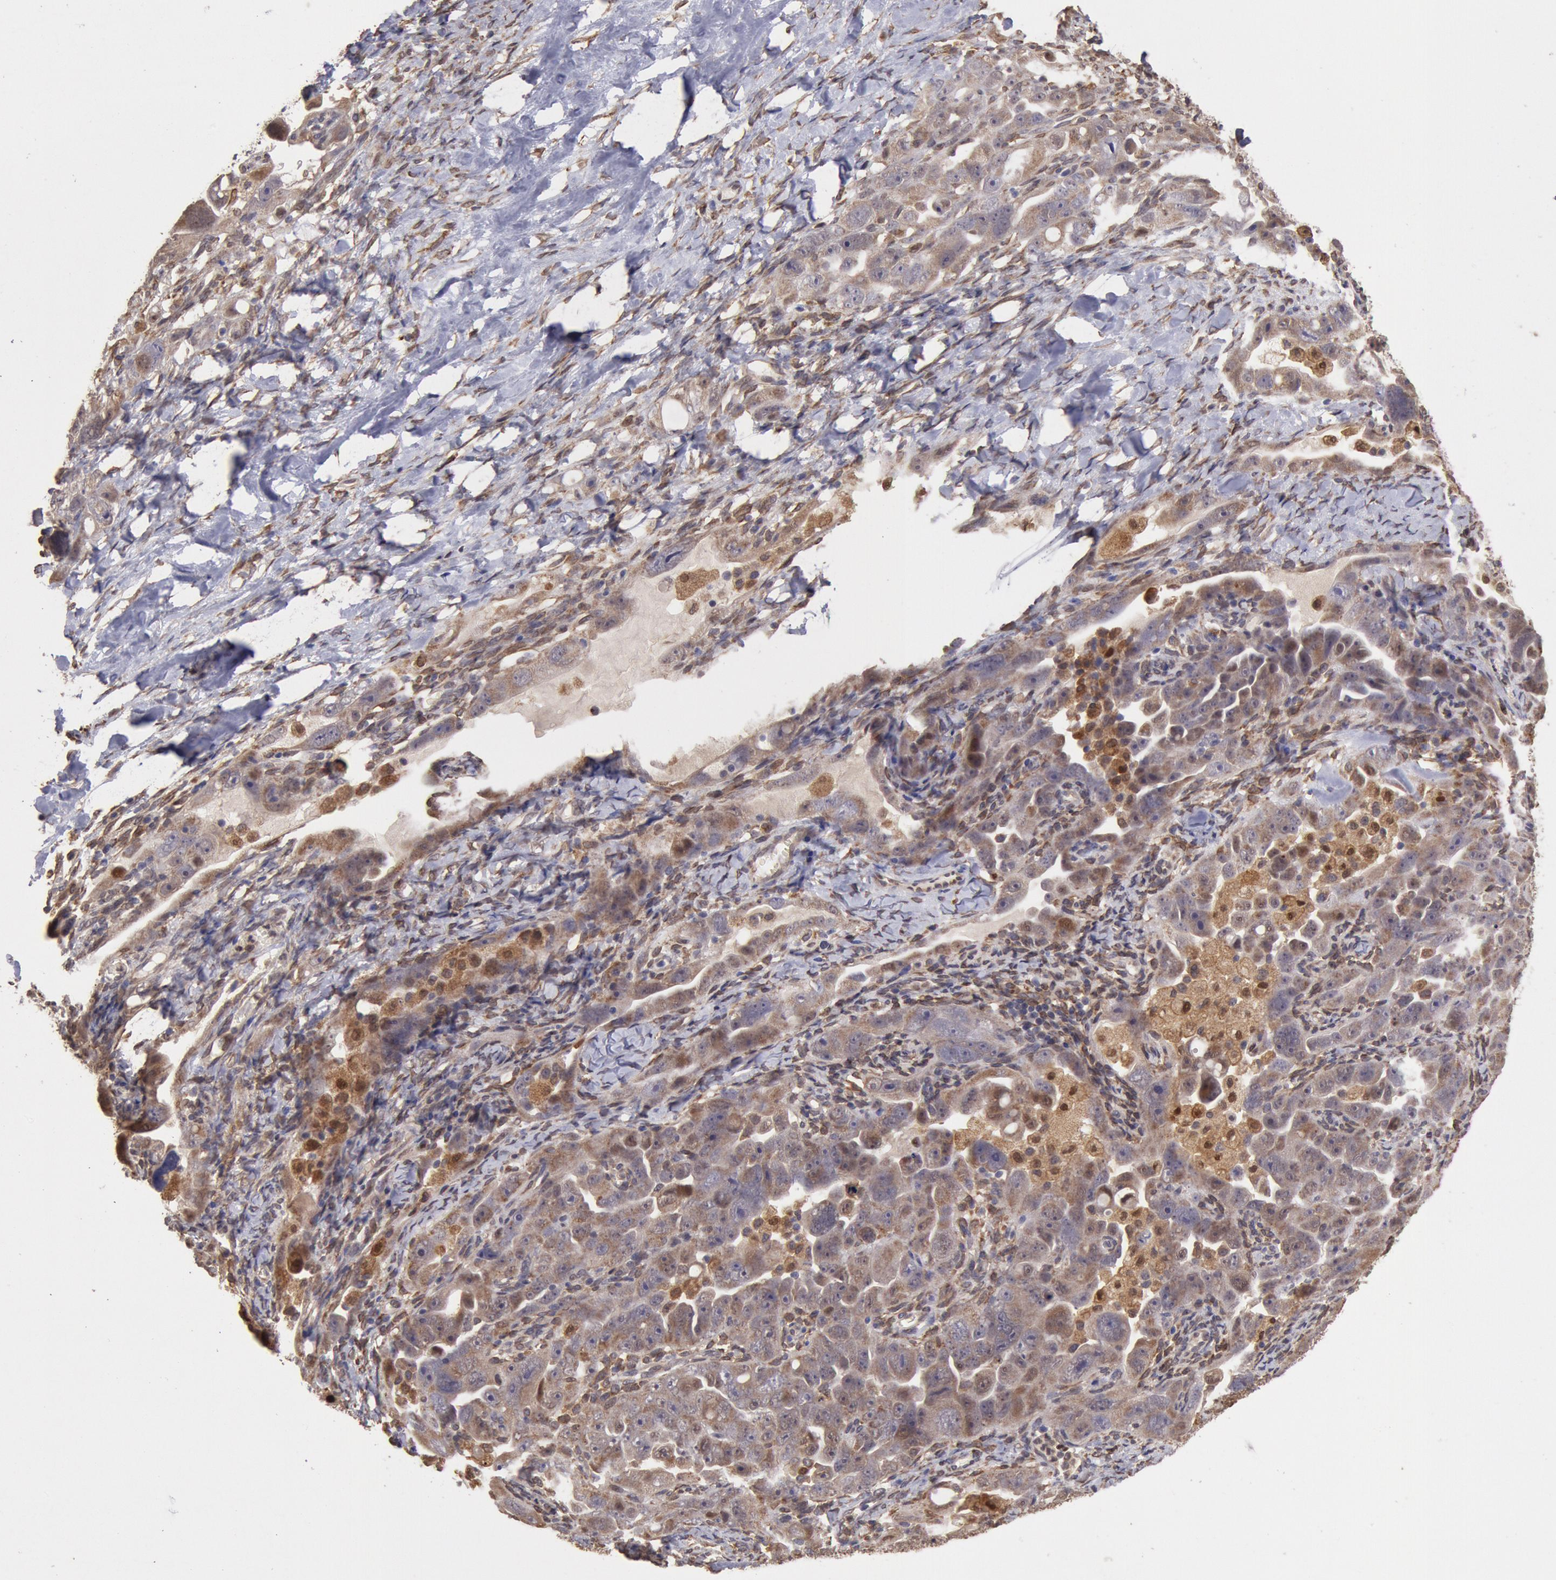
{"staining": {"intensity": "moderate", "quantity": ">75%", "location": "cytoplasmic/membranous"}, "tissue": "ovarian cancer", "cell_type": "Tumor cells", "image_type": "cancer", "snomed": [{"axis": "morphology", "description": "Cystadenocarcinoma, serous, NOS"}, {"axis": "topography", "description": "Ovary"}], "caption": "Human ovarian cancer stained for a protein (brown) exhibits moderate cytoplasmic/membranous positive positivity in about >75% of tumor cells.", "gene": "COMT", "patient": {"sex": "female", "age": 66}}